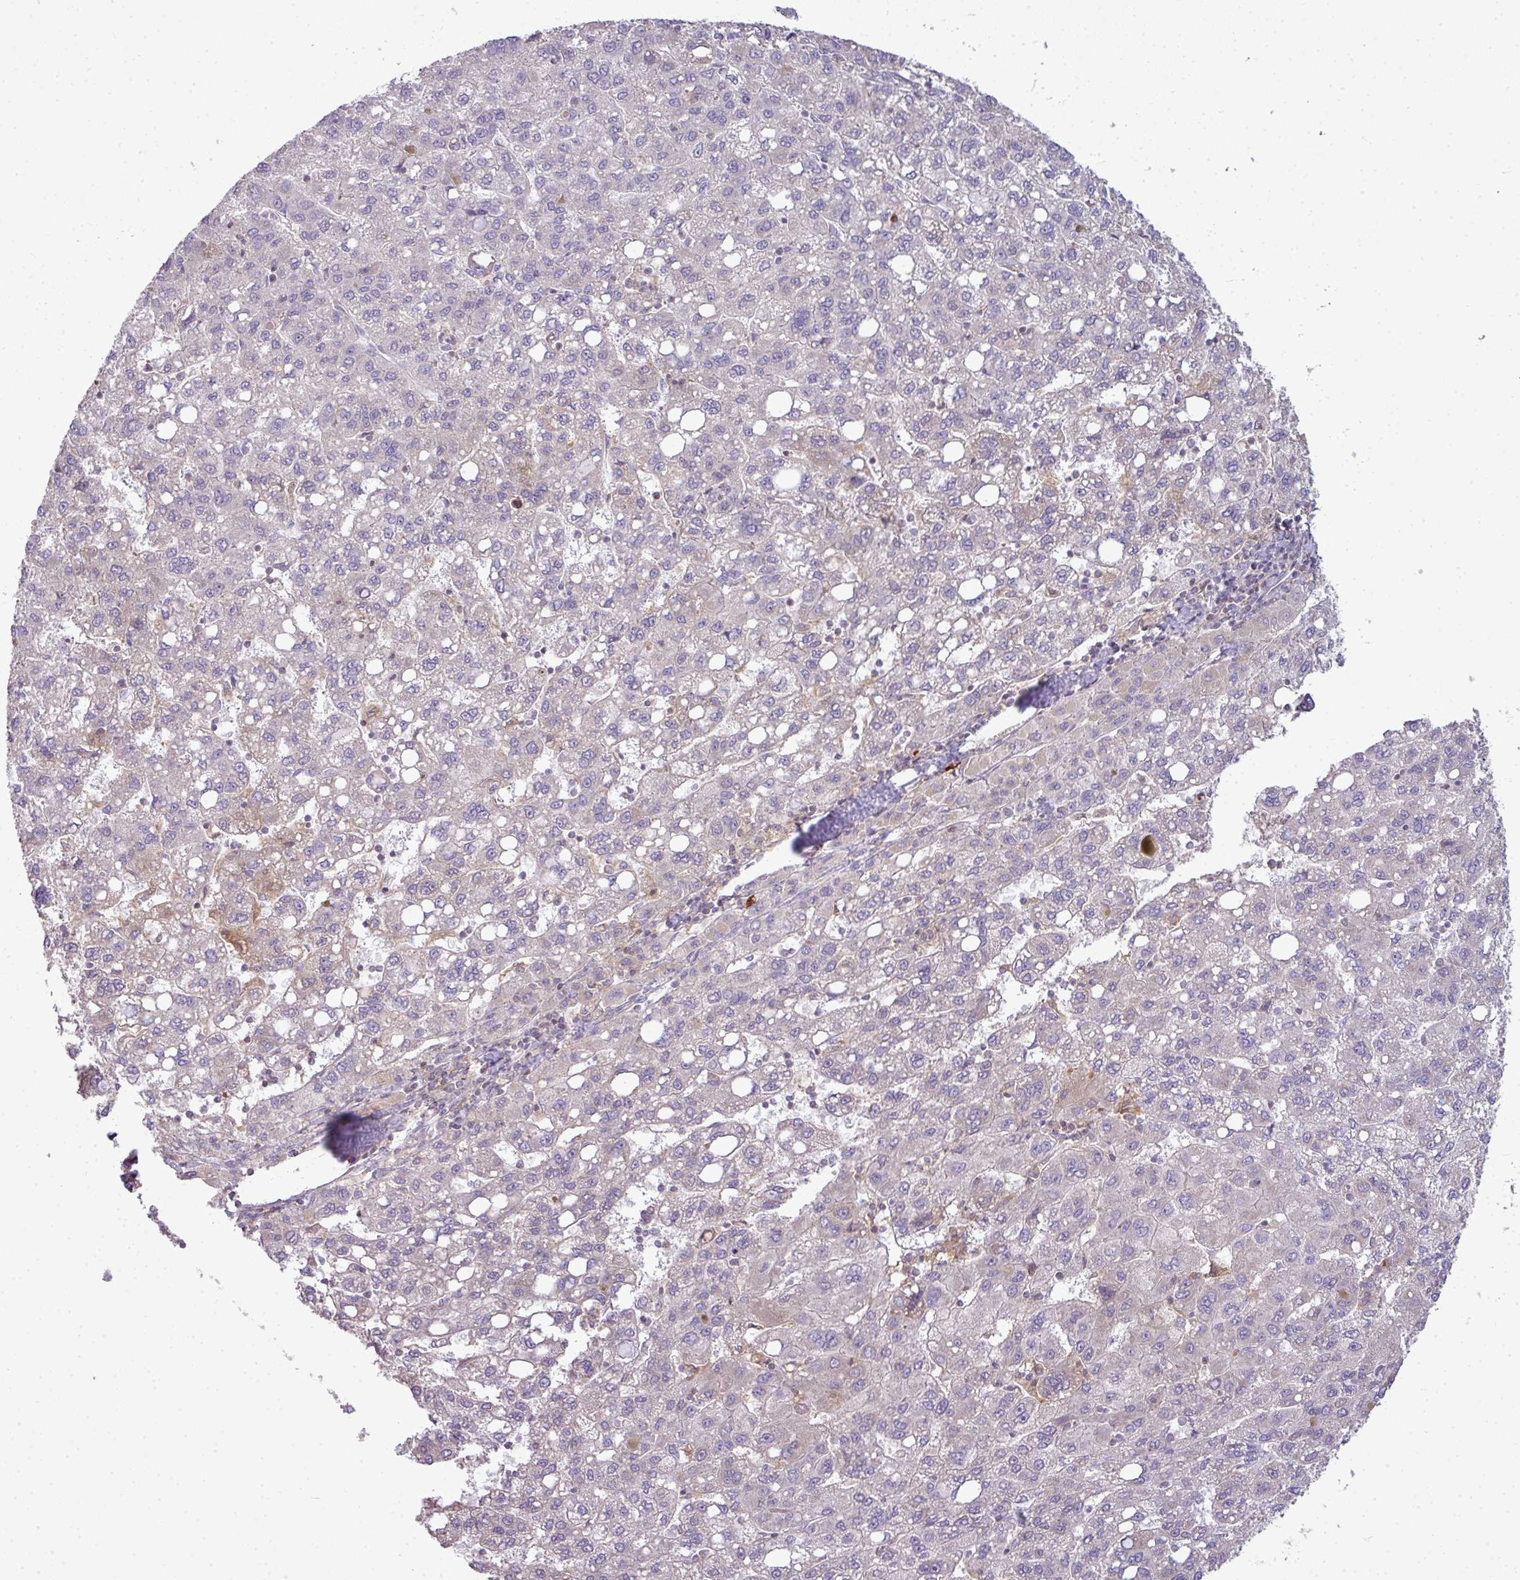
{"staining": {"intensity": "negative", "quantity": "none", "location": "none"}, "tissue": "liver cancer", "cell_type": "Tumor cells", "image_type": "cancer", "snomed": [{"axis": "morphology", "description": "Carcinoma, Hepatocellular, NOS"}, {"axis": "topography", "description": "Liver"}], "caption": "A high-resolution micrograph shows IHC staining of liver cancer, which reveals no significant positivity in tumor cells. (DAB immunohistochemistry, high magnification).", "gene": "STAT5A", "patient": {"sex": "female", "age": 82}}